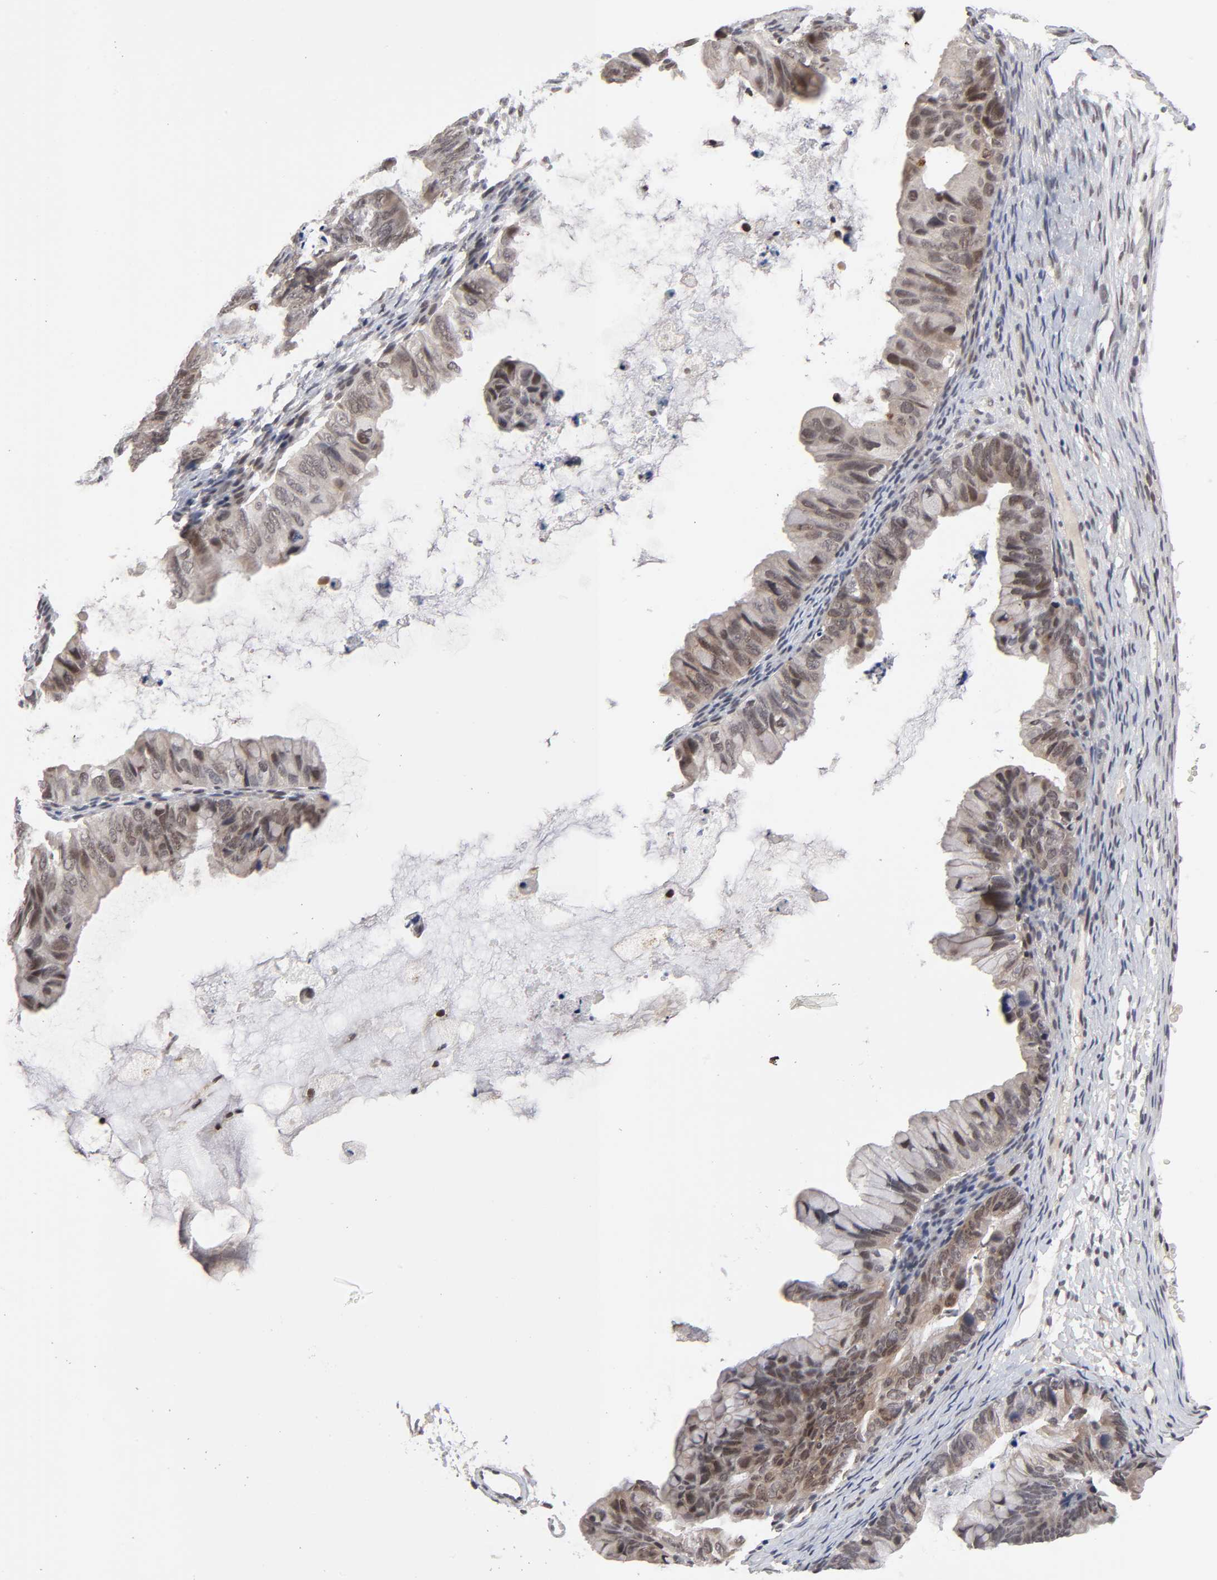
{"staining": {"intensity": "moderate", "quantity": "25%-75%", "location": "nuclear"}, "tissue": "ovarian cancer", "cell_type": "Tumor cells", "image_type": "cancer", "snomed": [{"axis": "morphology", "description": "Cystadenocarcinoma, mucinous, NOS"}, {"axis": "topography", "description": "Ovary"}], "caption": "This micrograph demonstrates immunohistochemistry staining of ovarian mucinous cystadenocarcinoma, with medium moderate nuclear expression in approximately 25%-75% of tumor cells.", "gene": "EP300", "patient": {"sex": "female", "age": 36}}